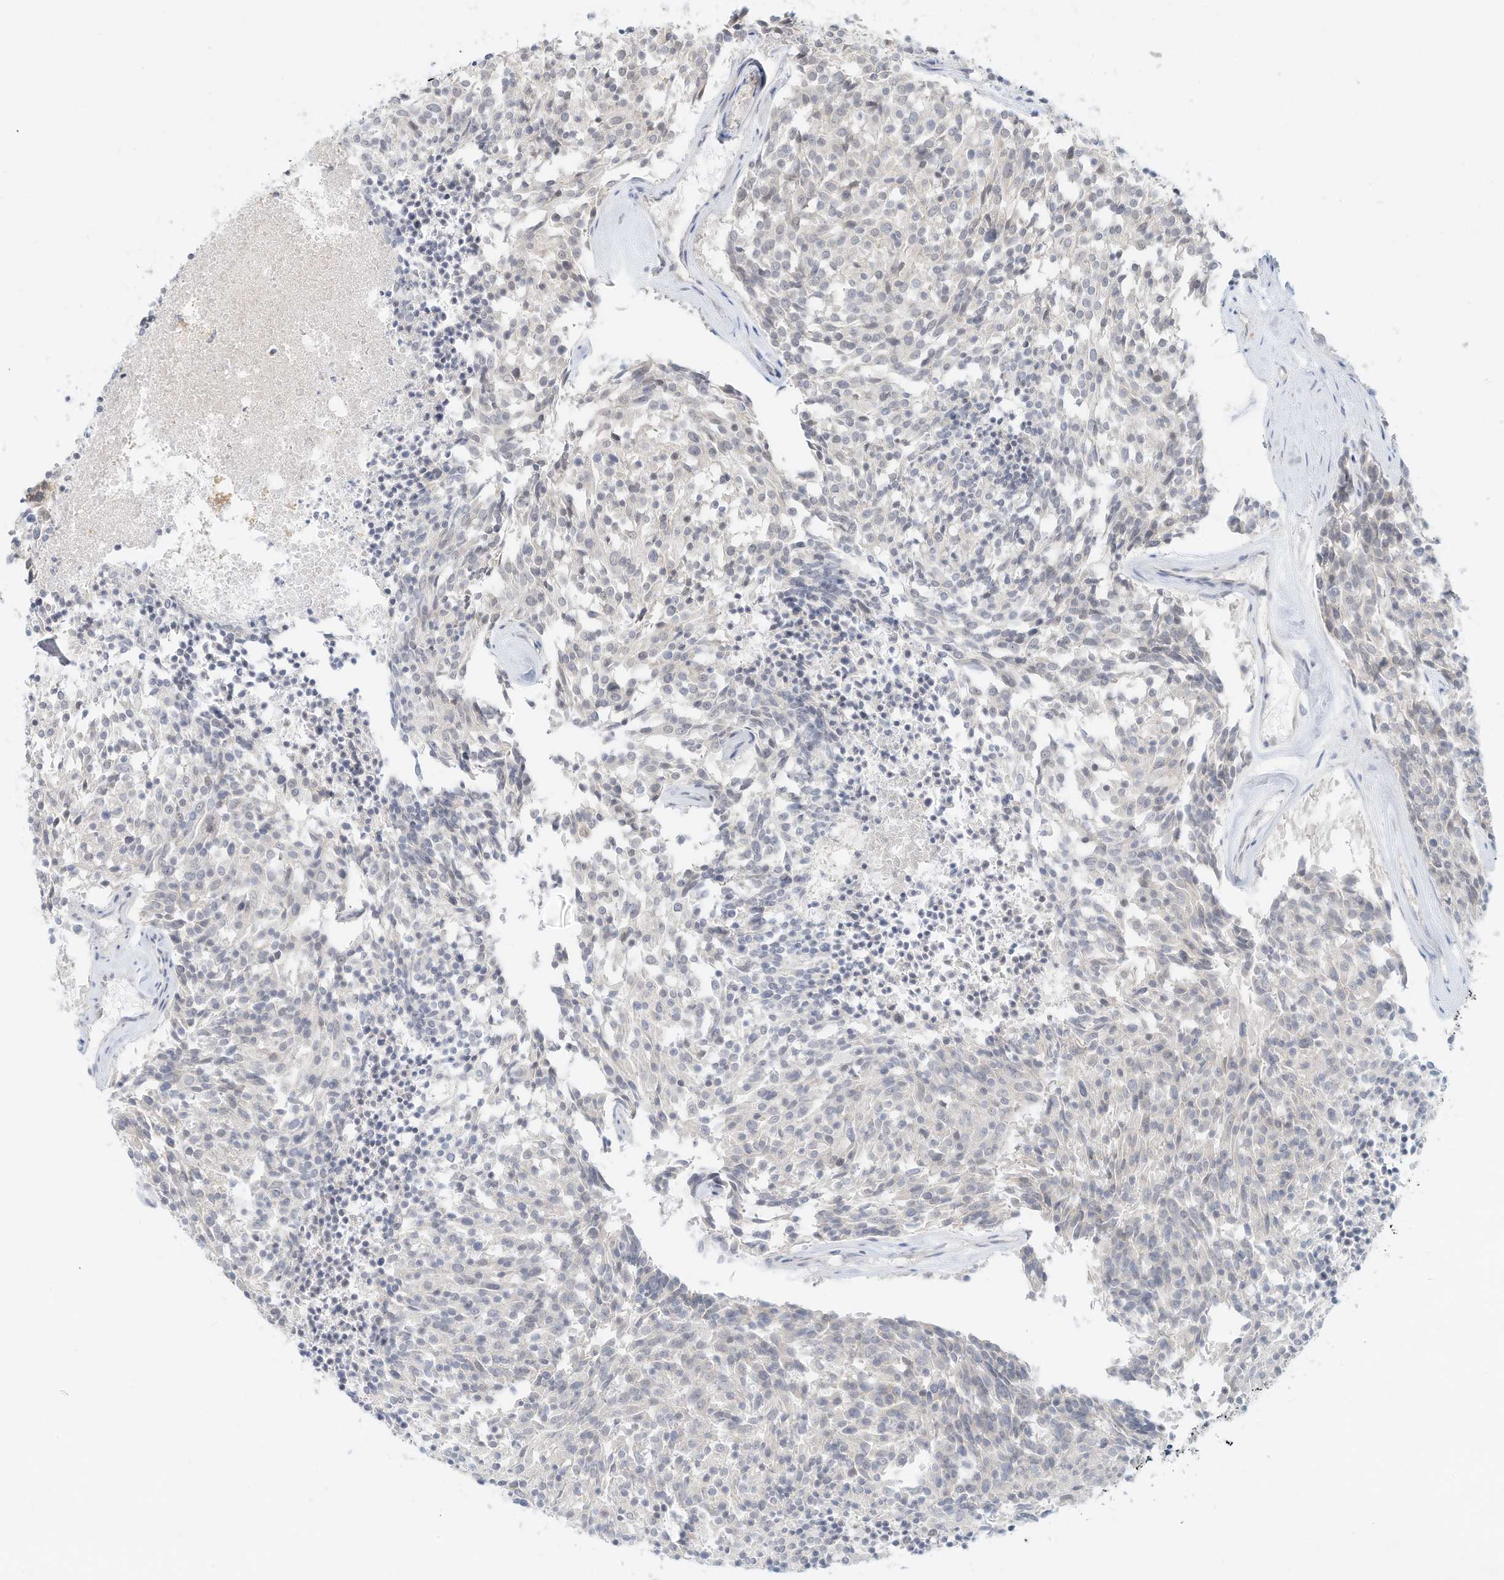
{"staining": {"intensity": "negative", "quantity": "none", "location": "none"}, "tissue": "carcinoid", "cell_type": "Tumor cells", "image_type": "cancer", "snomed": [{"axis": "morphology", "description": "Carcinoid, malignant, NOS"}, {"axis": "topography", "description": "Pancreas"}], "caption": "This is an immunohistochemistry micrograph of carcinoid. There is no staining in tumor cells.", "gene": "PAK6", "patient": {"sex": "female", "age": 54}}